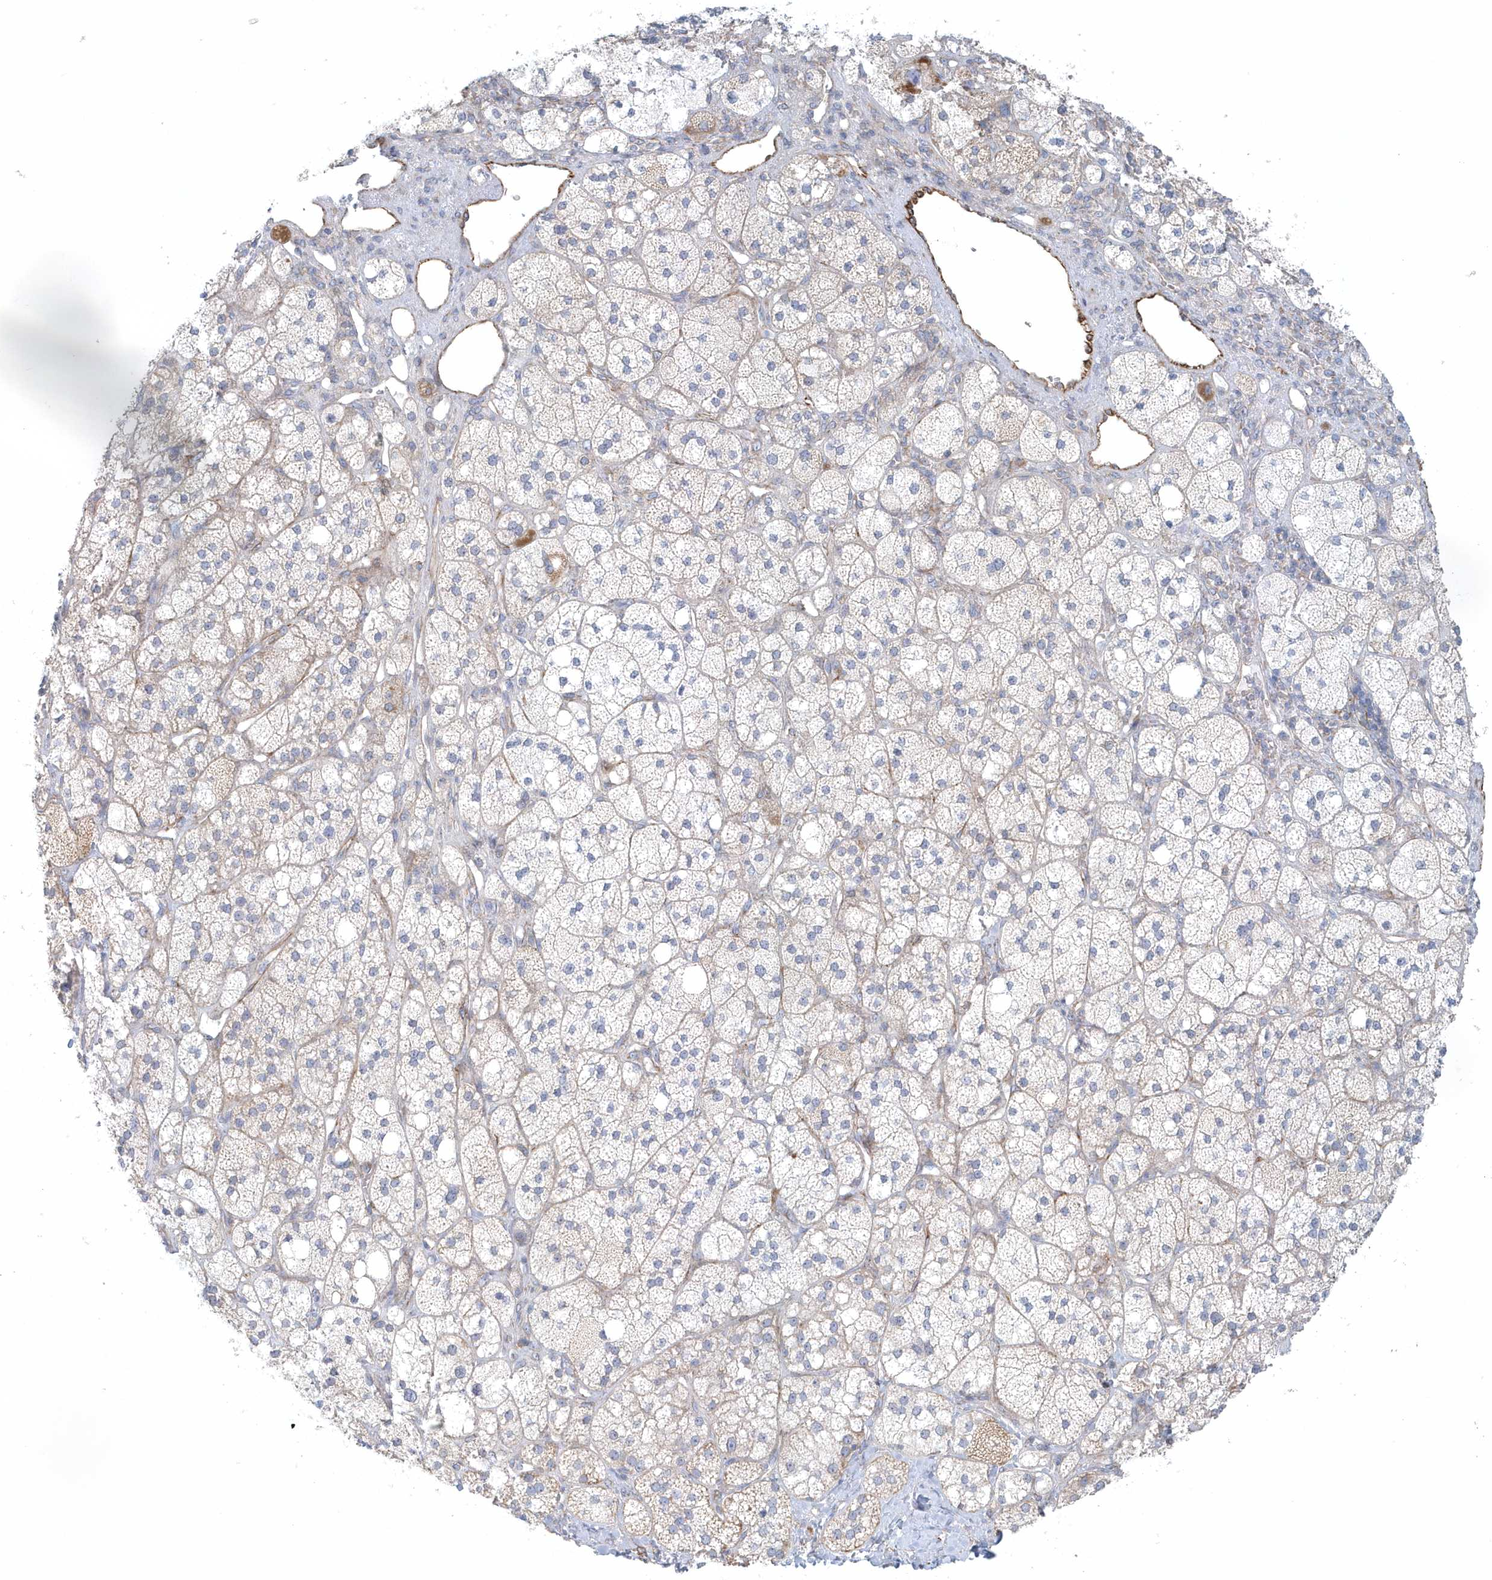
{"staining": {"intensity": "weak", "quantity": "<25%", "location": "cytoplasmic/membranous"}, "tissue": "adrenal gland", "cell_type": "Glandular cells", "image_type": "normal", "snomed": [{"axis": "morphology", "description": "Normal tissue, NOS"}, {"axis": "topography", "description": "Adrenal gland"}], "caption": "Protein analysis of benign adrenal gland shows no significant staining in glandular cells. The staining is performed using DAB brown chromogen with nuclei counter-stained in using hematoxylin.", "gene": "GPR152", "patient": {"sex": "male", "age": 61}}